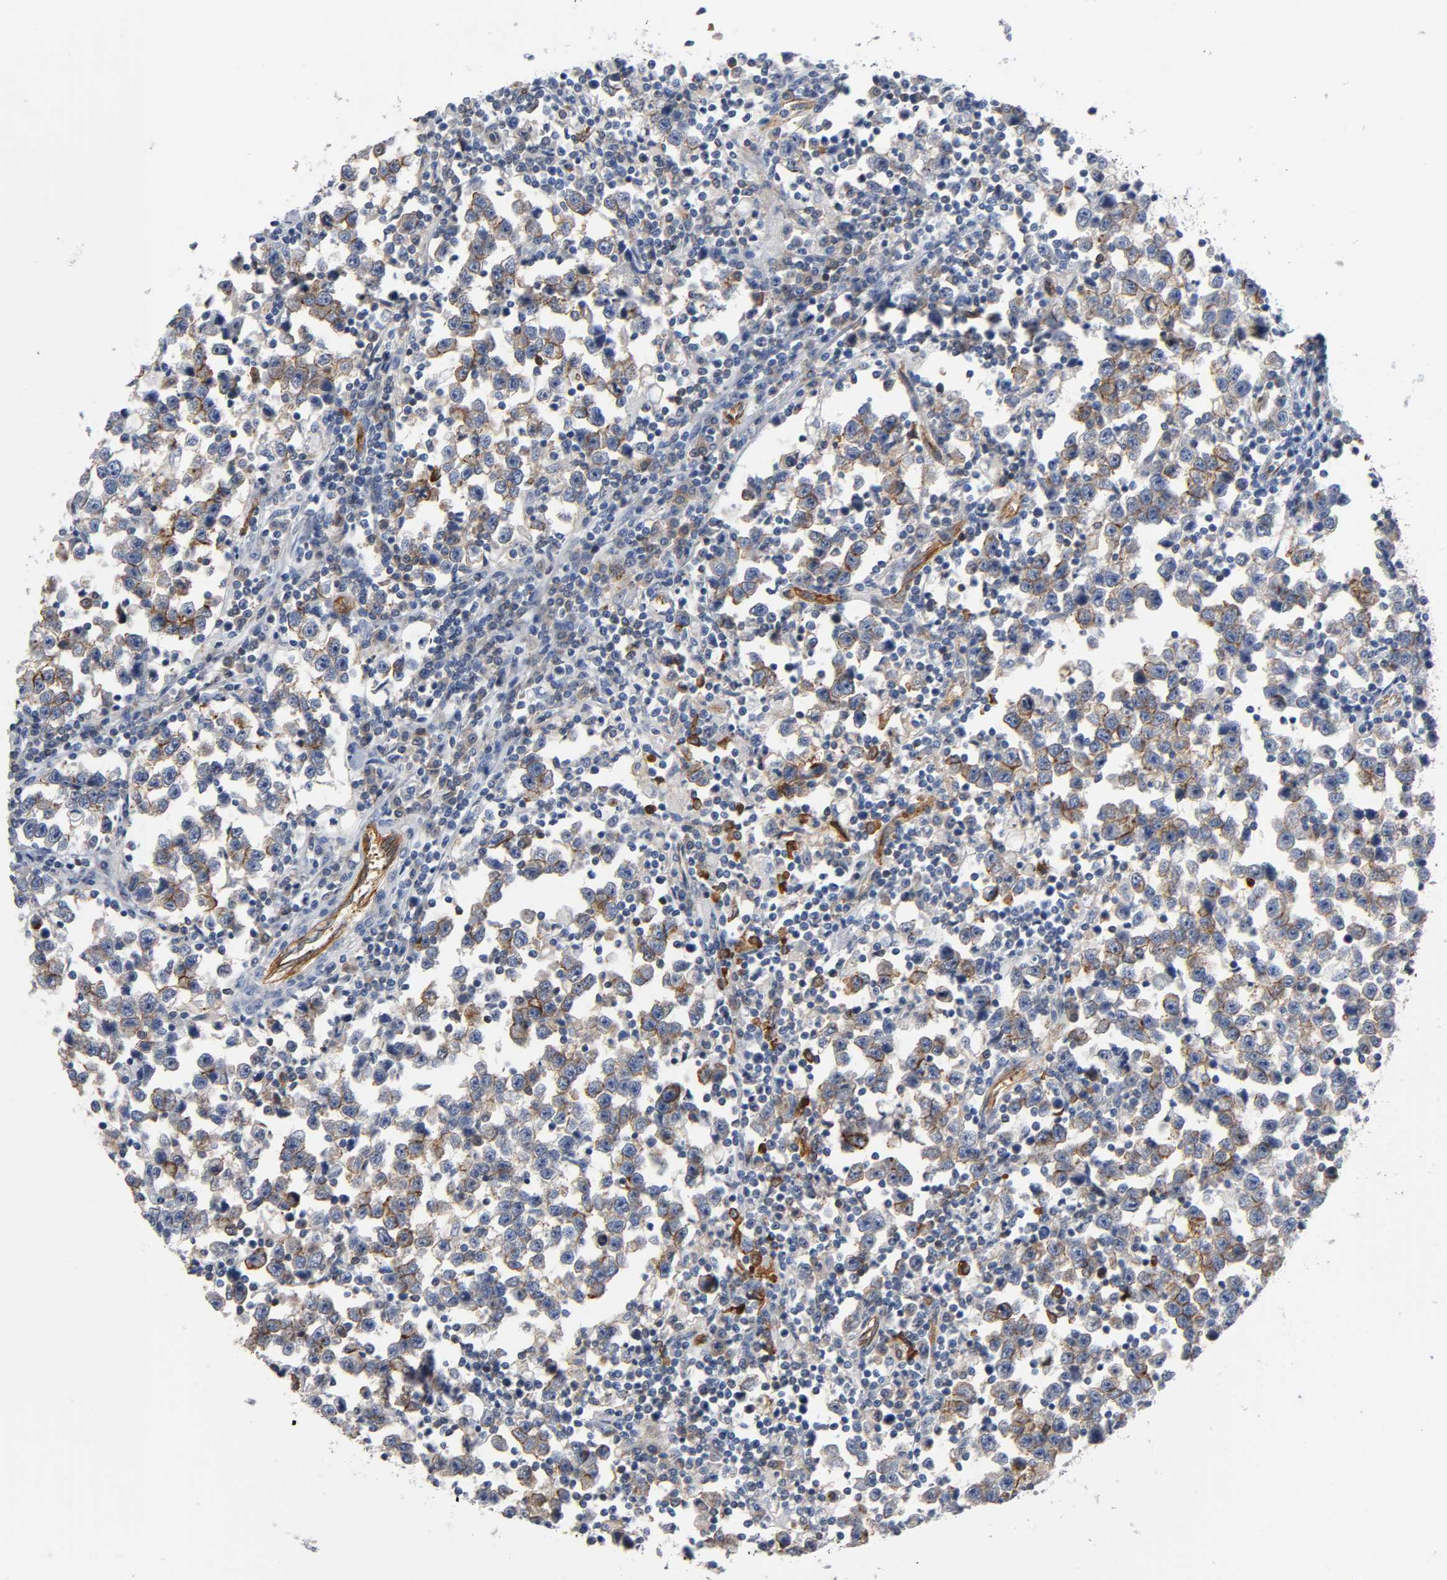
{"staining": {"intensity": "moderate", "quantity": "<25%", "location": "cytoplasmic/membranous"}, "tissue": "testis cancer", "cell_type": "Tumor cells", "image_type": "cancer", "snomed": [{"axis": "morphology", "description": "Seminoma, NOS"}, {"axis": "topography", "description": "Testis"}], "caption": "A low amount of moderate cytoplasmic/membranous positivity is appreciated in approximately <25% of tumor cells in testis cancer tissue. (DAB = brown stain, brightfield microscopy at high magnification).", "gene": "CD2AP", "patient": {"sex": "male", "age": 43}}